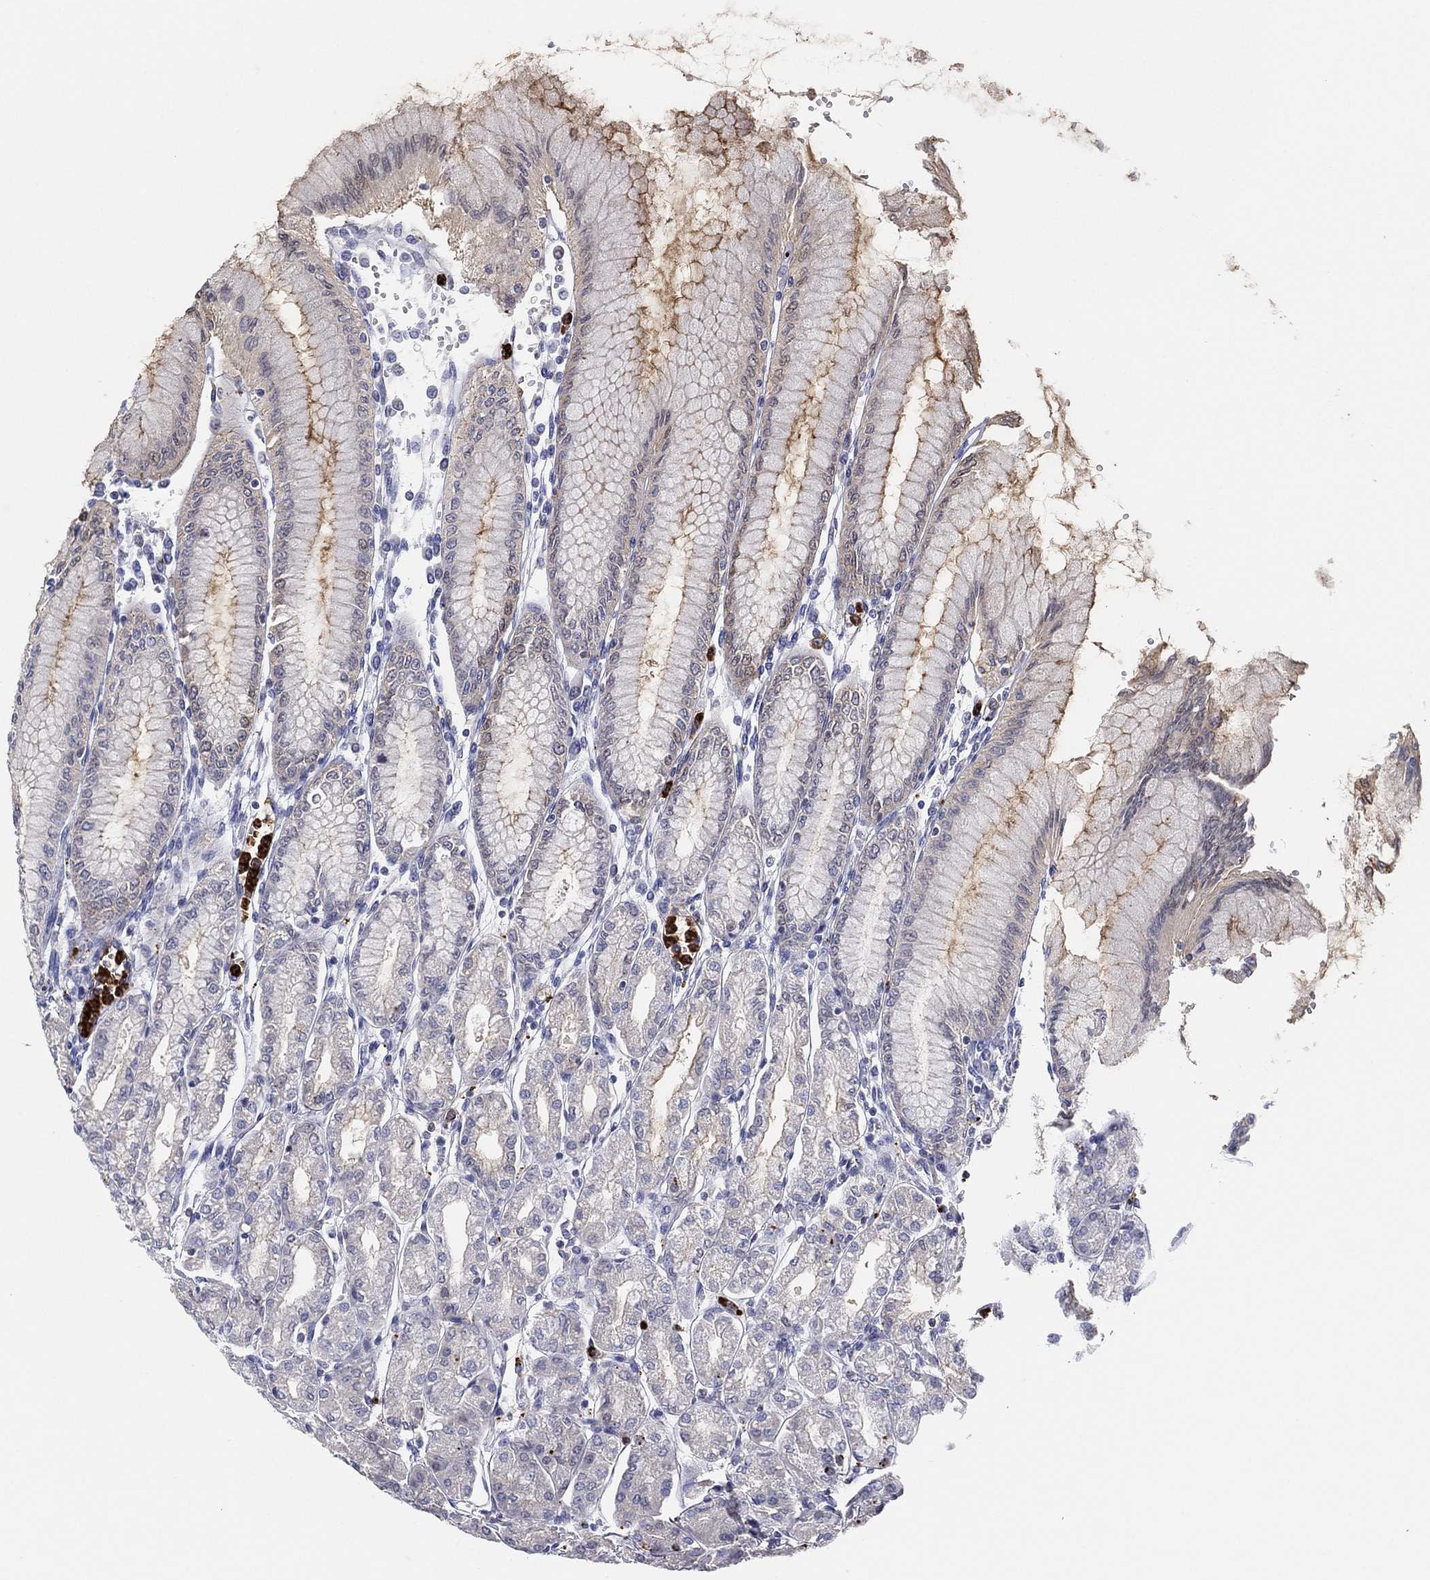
{"staining": {"intensity": "moderate", "quantity": "<25%", "location": "cytoplasmic/membranous"}, "tissue": "stomach", "cell_type": "Glandular cells", "image_type": "normal", "snomed": [{"axis": "morphology", "description": "Normal tissue, NOS"}, {"axis": "topography", "description": "Skeletal muscle"}, {"axis": "topography", "description": "Stomach"}], "caption": "Immunohistochemistry (IHC) staining of normal stomach, which shows low levels of moderate cytoplasmic/membranous expression in approximately <25% of glandular cells indicating moderate cytoplasmic/membranous protein staining. The staining was performed using DAB (brown) for protein detection and nuclei were counterstained in hematoxylin (blue).", "gene": "PLAC8", "patient": {"sex": "female", "age": 57}}